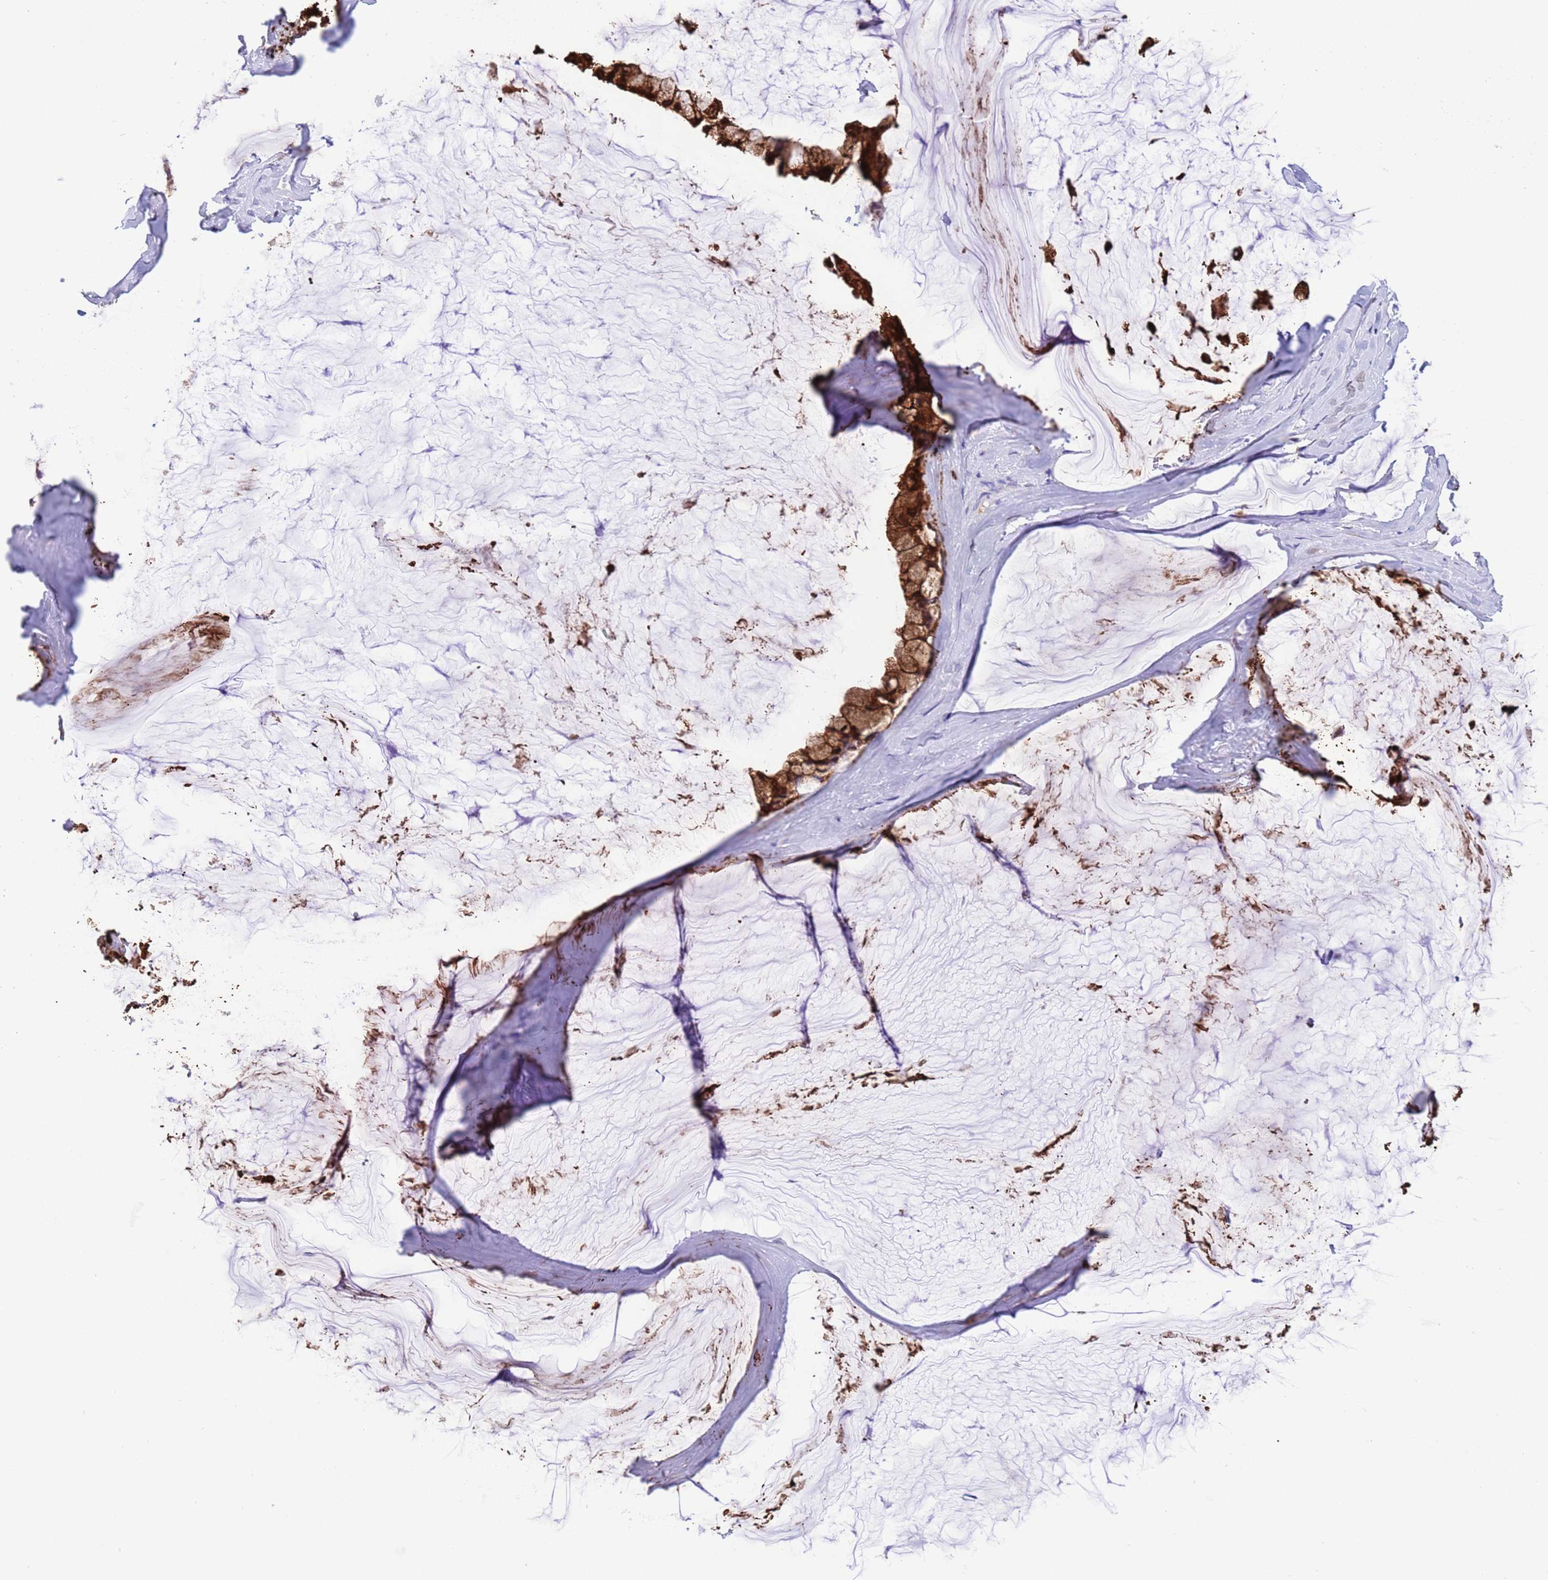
{"staining": {"intensity": "moderate", "quantity": ">75%", "location": "cytoplasmic/membranous,nuclear"}, "tissue": "ovarian cancer", "cell_type": "Tumor cells", "image_type": "cancer", "snomed": [{"axis": "morphology", "description": "Cystadenocarcinoma, mucinous, NOS"}, {"axis": "topography", "description": "Ovary"}], "caption": "Mucinous cystadenocarcinoma (ovarian) stained with a brown dye demonstrates moderate cytoplasmic/membranous and nuclear positive positivity in about >75% of tumor cells.", "gene": "C6orf47", "patient": {"sex": "female", "age": 39}}